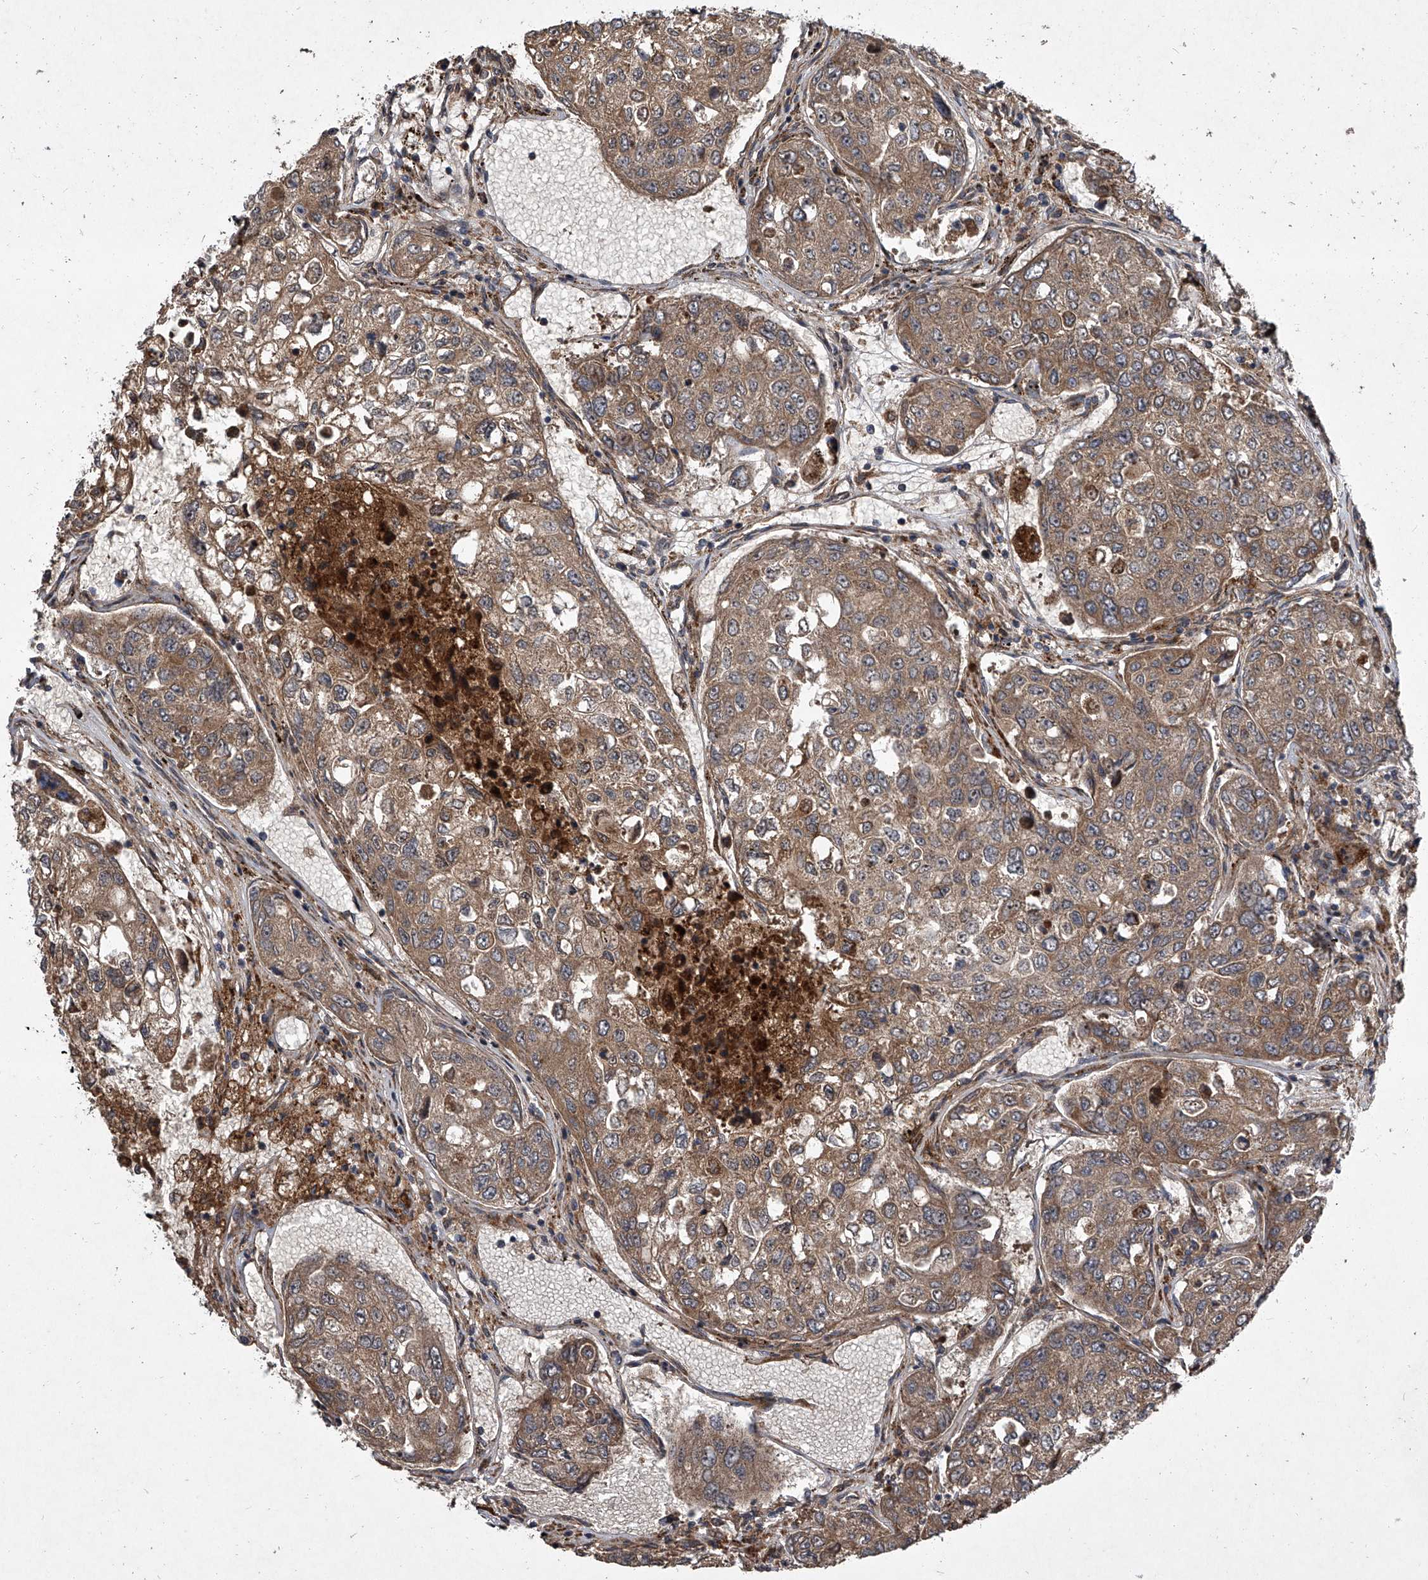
{"staining": {"intensity": "moderate", "quantity": ">75%", "location": "cytoplasmic/membranous"}, "tissue": "urothelial cancer", "cell_type": "Tumor cells", "image_type": "cancer", "snomed": [{"axis": "morphology", "description": "Urothelial carcinoma, High grade"}, {"axis": "topography", "description": "Lymph node"}, {"axis": "topography", "description": "Urinary bladder"}], "caption": "Immunohistochemistry (IHC) image of neoplastic tissue: human urothelial cancer stained using immunohistochemistry displays medium levels of moderate protein expression localized specifically in the cytoplasmic/membranous of tumor cells, appearing as a cytoplasmic/membranous brown color.", "gene": "EVA1C", "patient": {"sex": "male", "age": 51}}